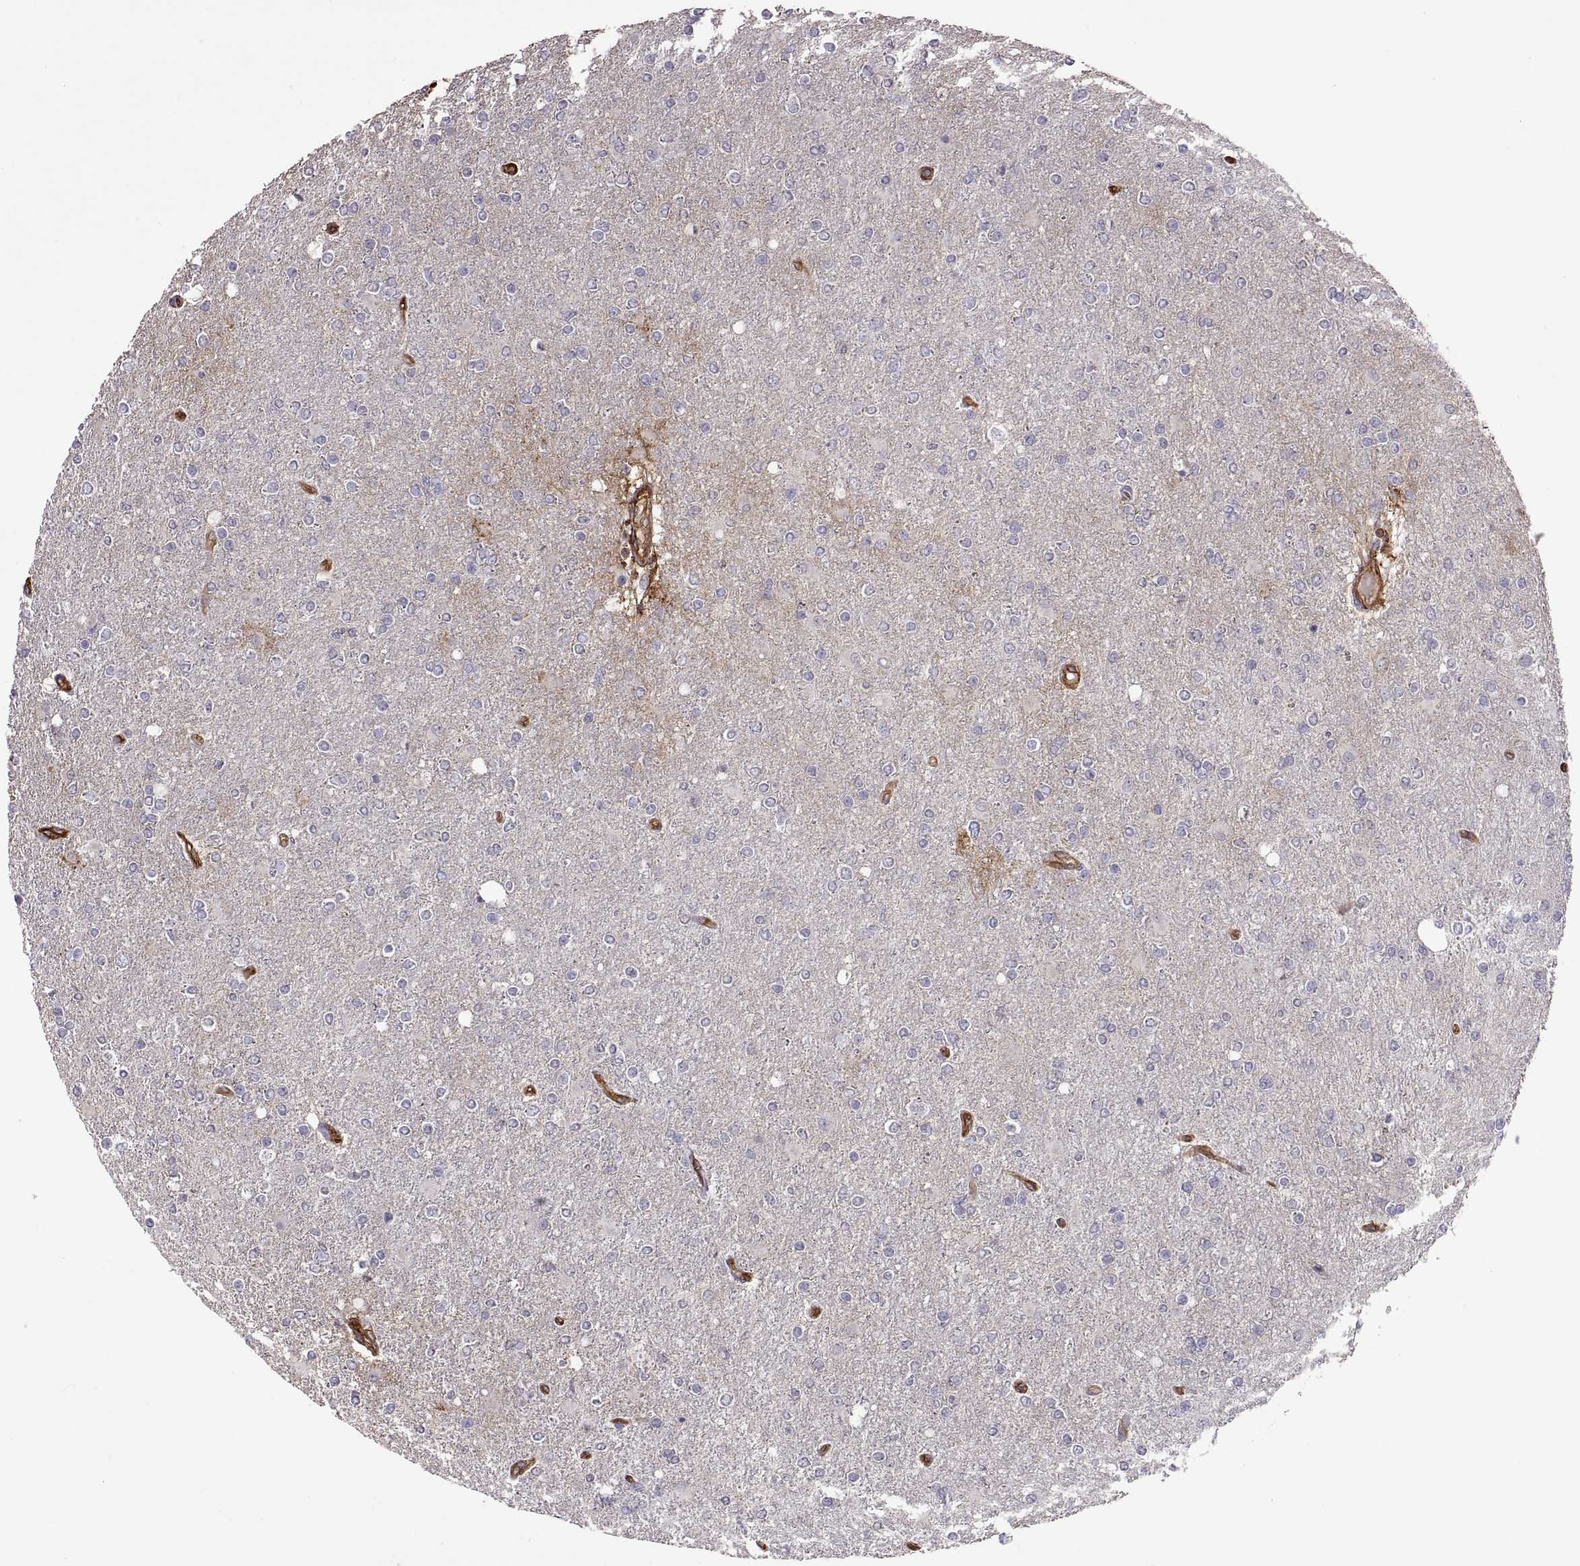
{"staining": {"intensity": "negative", "quantity": "none", "location": "none"}, "tissue": "glioma", "cell_type": "Tumor cells", "image_type": "cancer", "snomed": [{"axis": "morphology", "description": "Glioma, malignant, High grade"}, {"axis": "topography", "description": "Cerebral cortex"}], "caption": "This is an immunohistochemistry micrograph of malignant glioma (high-grade). There is no positivity in tumor cells.", "gene": "S100A10", "patient": {"sex": "male", "age": 70}}